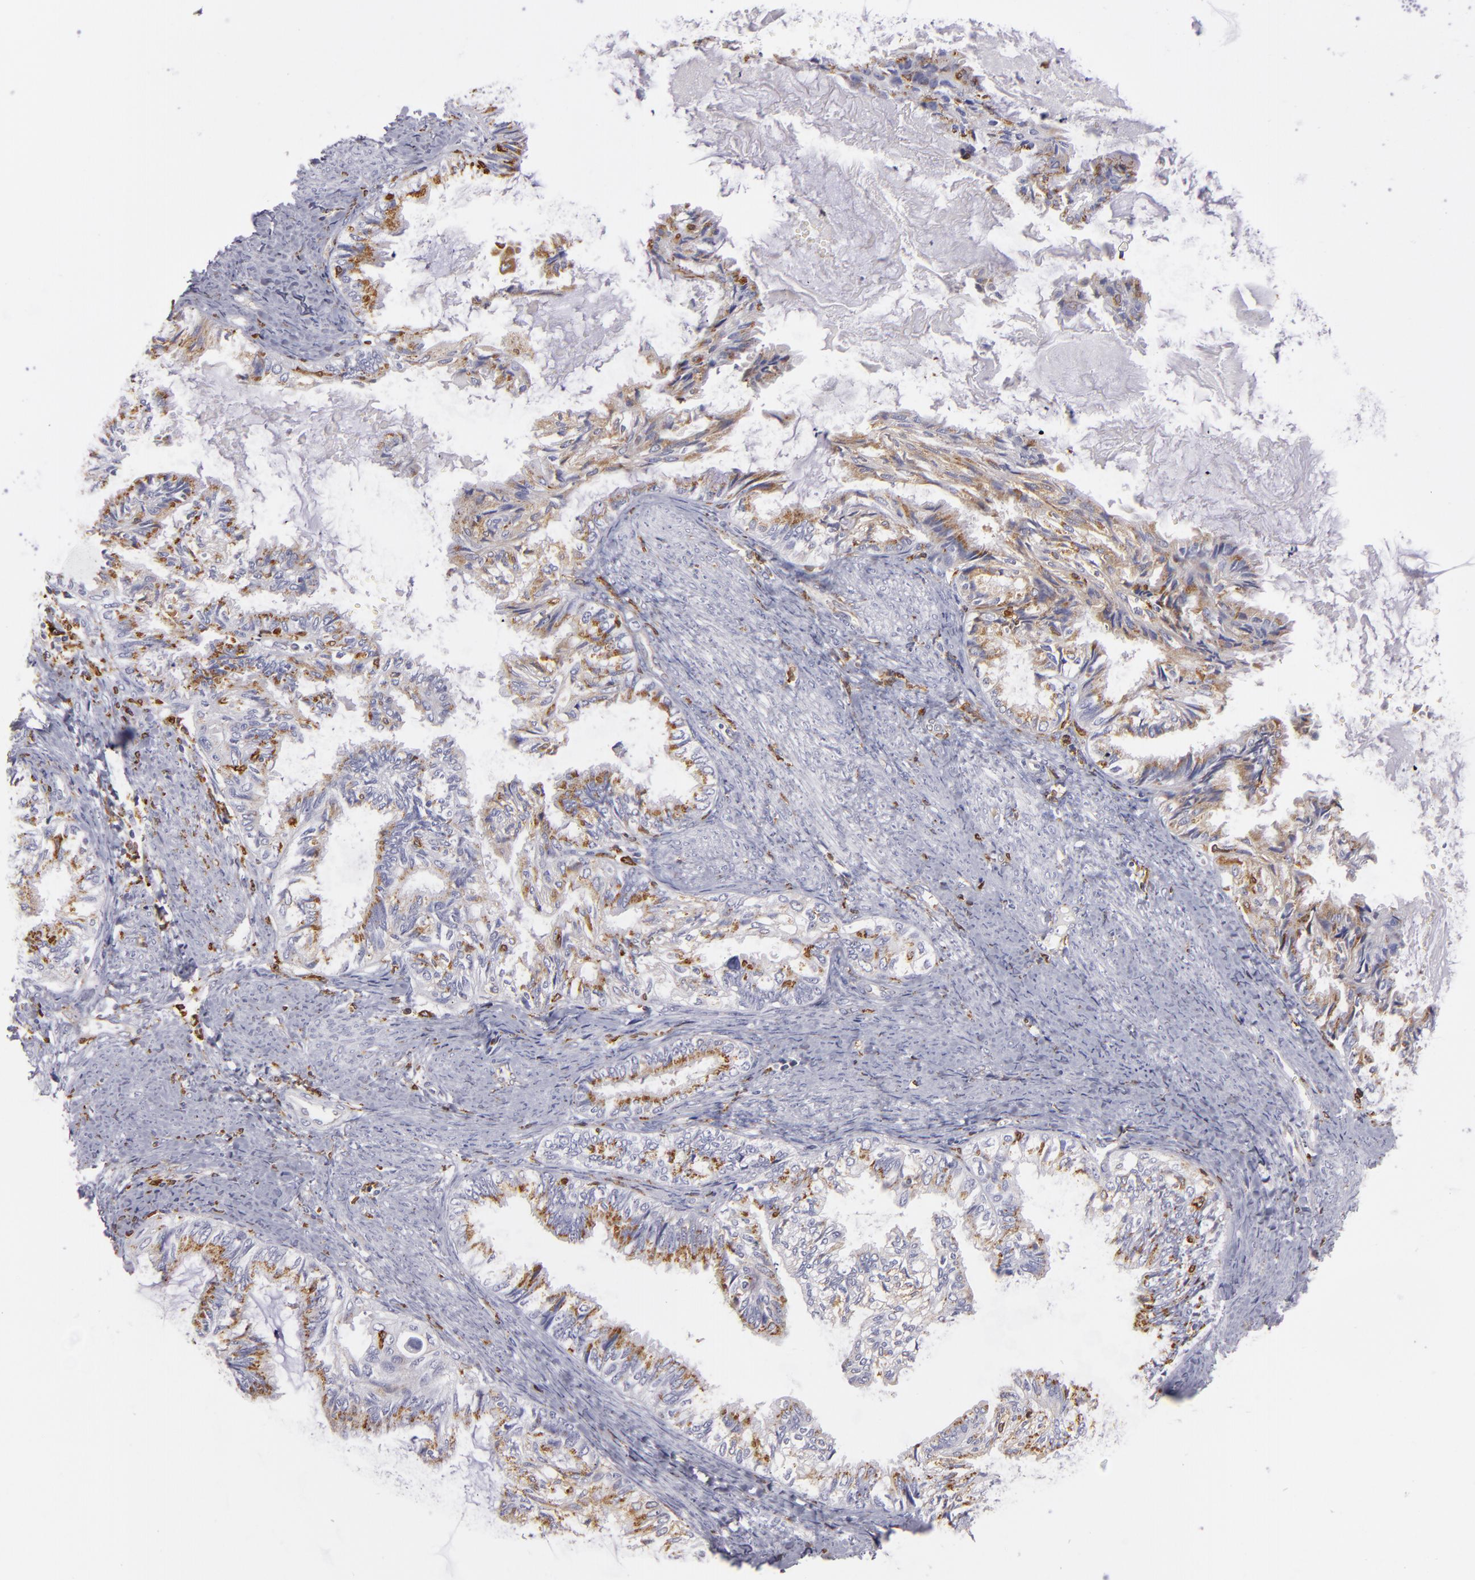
{"staining": {"intensity": "moderate", "quantity": "25%-75%", "location": "none"}, "tissue": "endometrial cancer", "cell_type": "Tumor cells", "image_type": "cancer", "snomed": [{"axis": "morphology", "description": "Adenocarcinoma, NOS"}, {"axis": "topography", "description": "Endometrium"}], "caption": "An IHC histopathology image of tumor tissue is shown. Protein staining in brown highlights moderate None positivity in adenocarcinoma (endometrial) within tumor cells. (IHC, brightfield microscopy, high magnification).", "gene": "CD74", "patient": {"sex": "female", "age": 86}}